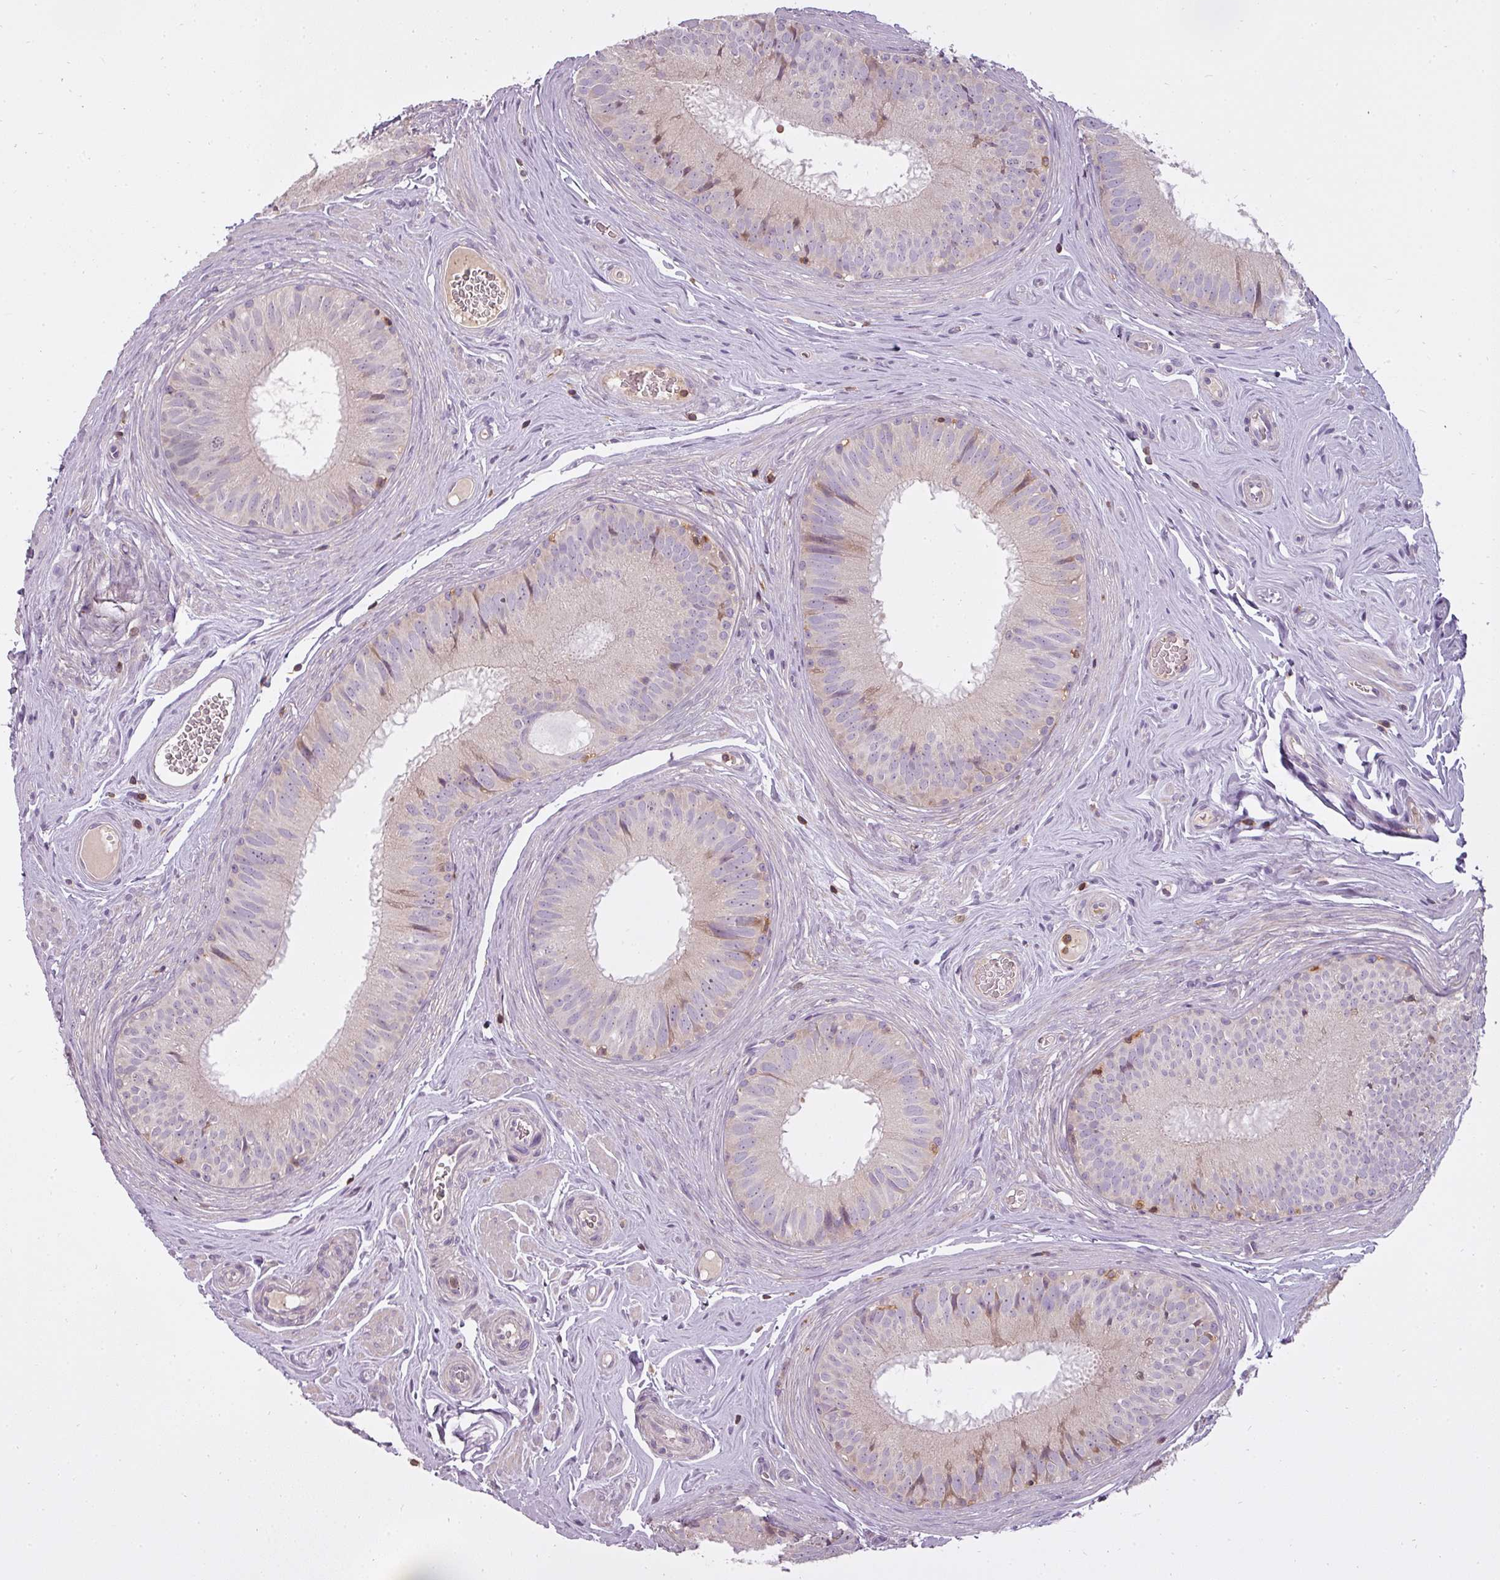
{"staining": {"intensity": "weak", "quantity": "<25%", "location": "cytoplasmic/membranous"}, "tissue": "epididymis", "cell_type": "Glandular cells", "image_type": "normal", "snomed": [{"axis": "morphology", "description": "Normal tissue, NOS"}, {"axis": "topography", "description": "Epididymis, spermatic cord, NOS"}], "caption": "The immunohistochemistry micrograph has no significant expression in glandular cells of epididymis.", "gene": "STK4", "patient": {"sex": "male", "age": 25}}